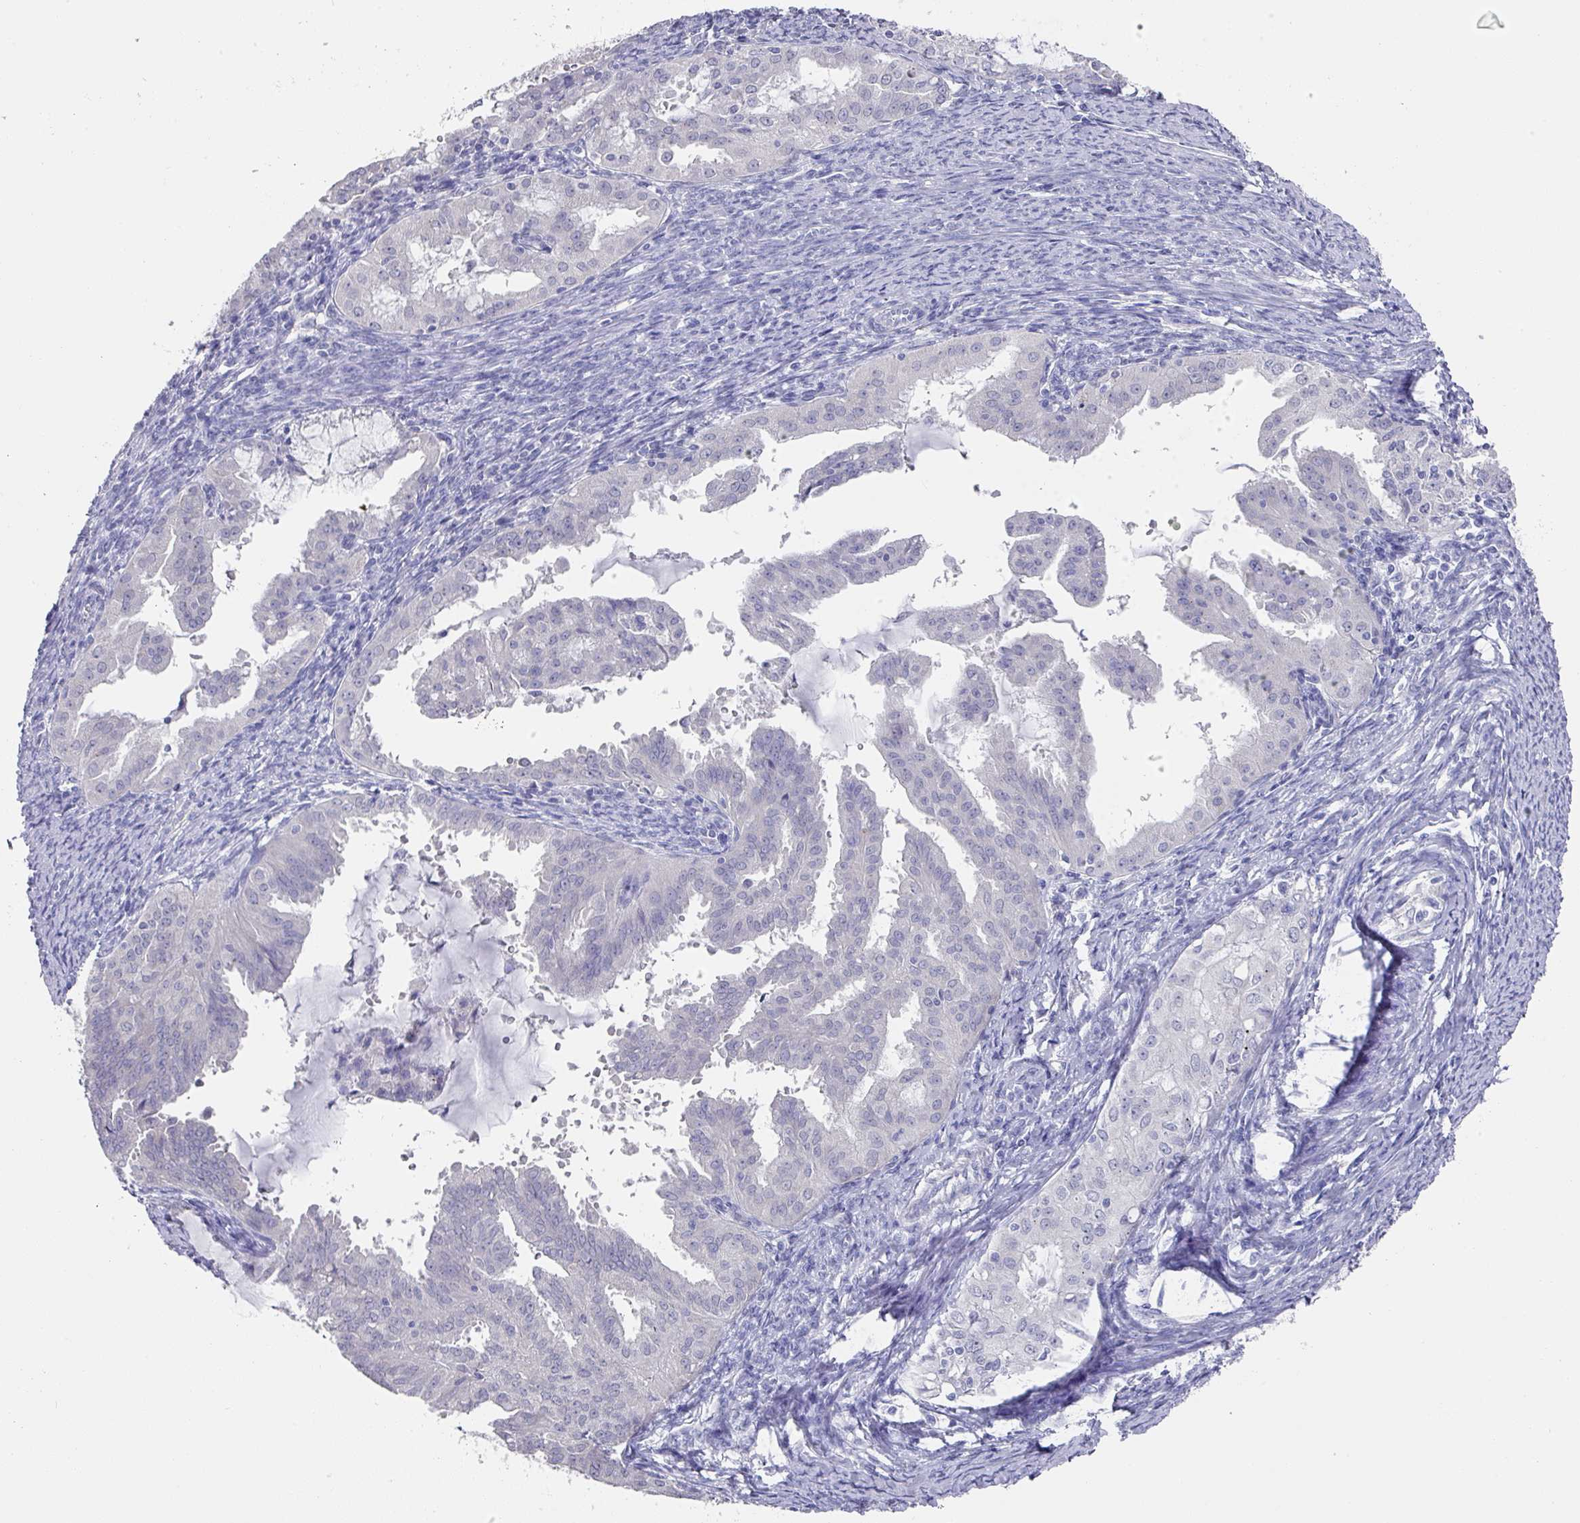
{"staining": {"intensity": "negative", "quantity": "none", "location": "none"}, "tissue": "endometrial cancer", "cell_type": "Tumor cells", "image_type": "cancer", "snomed": [{"axis": "morphology", "description": "Adenocarcinoma, NOS"}, {"axis": "topography", "description": "Endometrium"}], "caption": "Tumor cells show no significant positivity in endometrial adenocarcinoma.", "gene": "DAZL", "patient": {"sex": "female", "age": 70}}